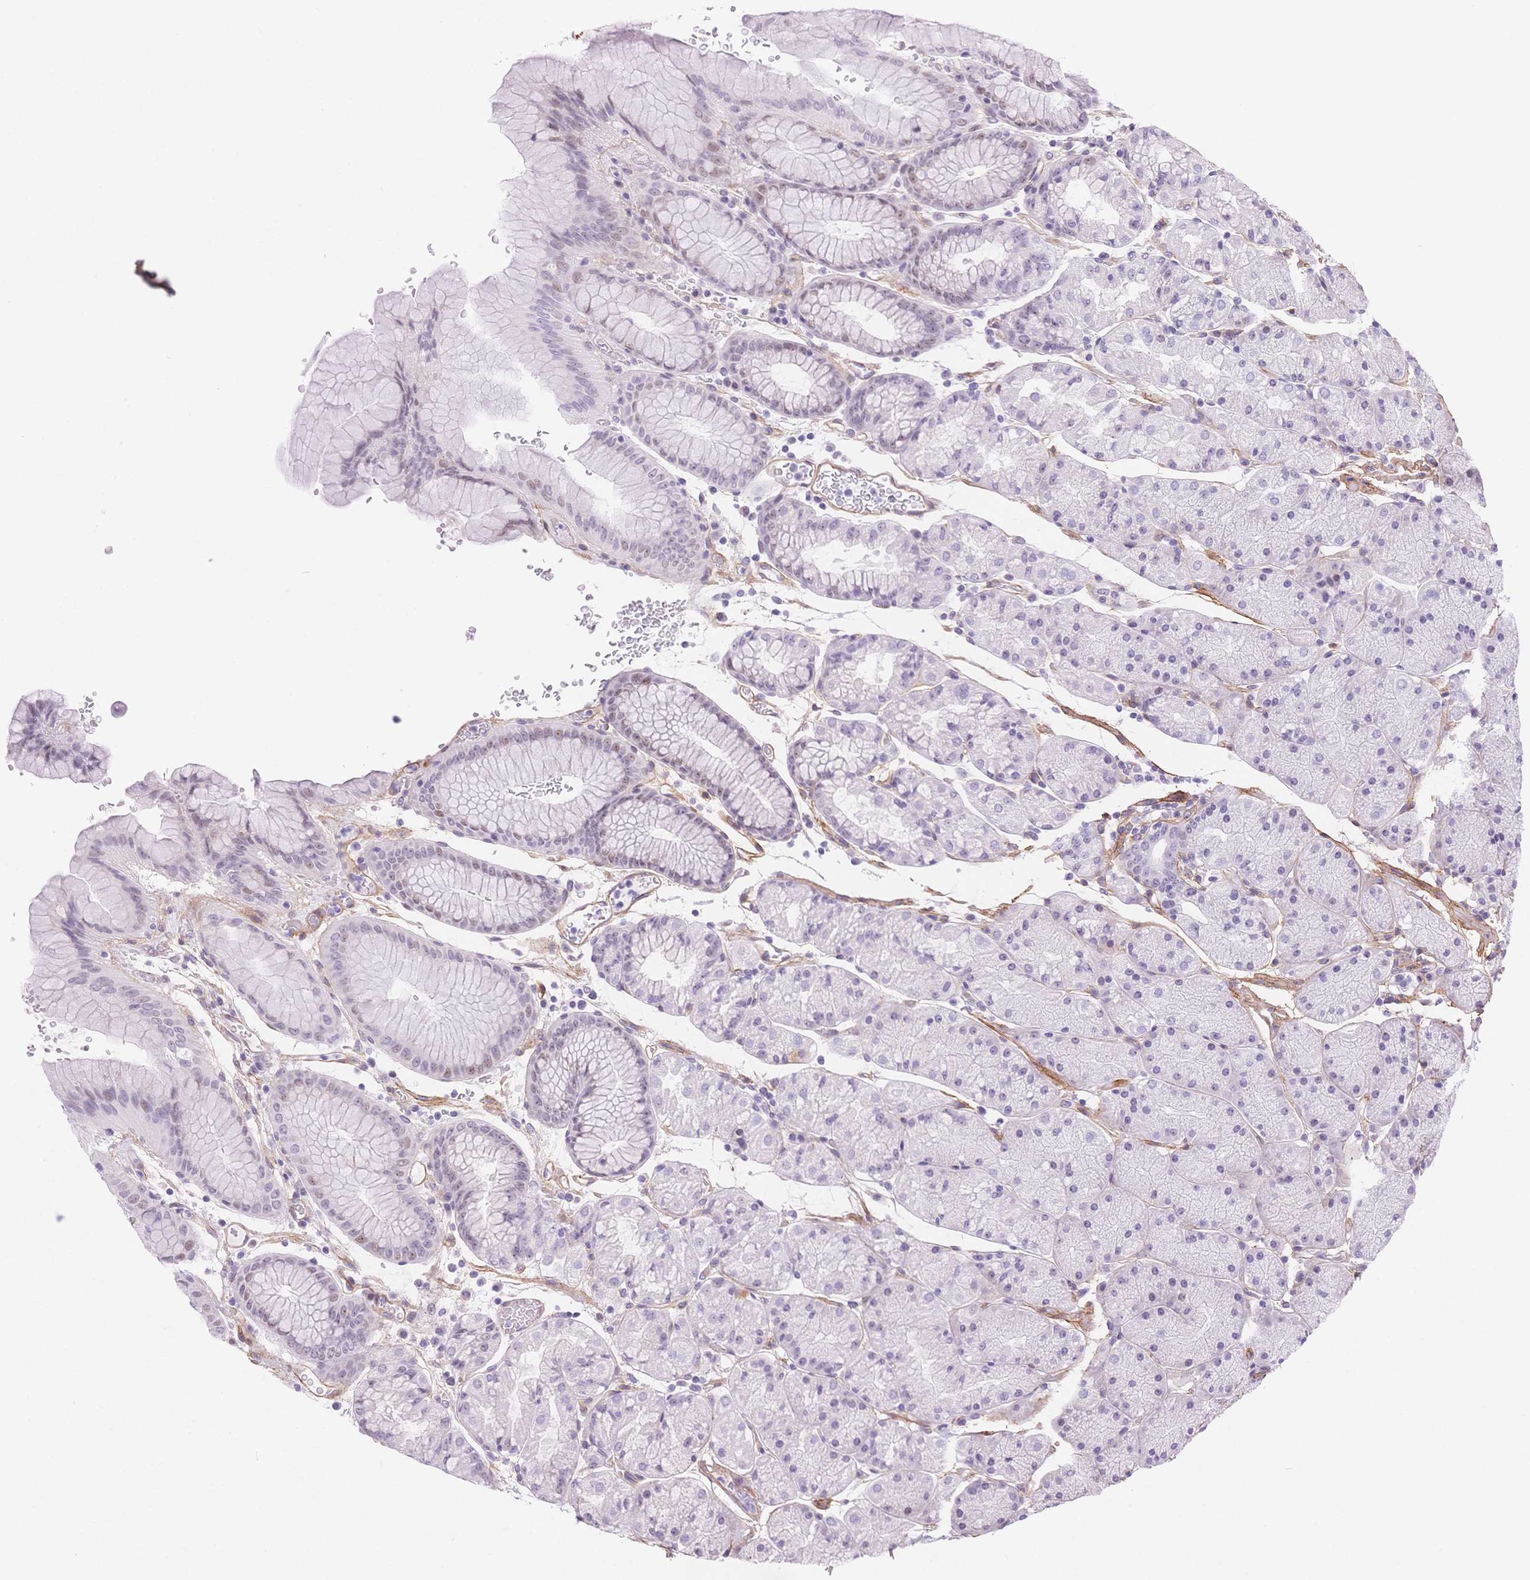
{"staining": {"intensity": "negative", "quantity": "none", "location": "none"}, "tissue": "stomach", "cell_type": "Glandular cells", "image_type": "normal", "snomed": [{"axis": "morphology", "description": "Normal tissue, NOS"}, {"axis": "topography", "description": "Stomach, upper"}, {"axis": "topography", "description": "Stomach"}], "caption": "The immunohistochemistry (IHC) histopathology image has no significant staining in glandular cells of stomach.", "gene": "PDZD2", "patient": {"sex": "male", "age": 76}}